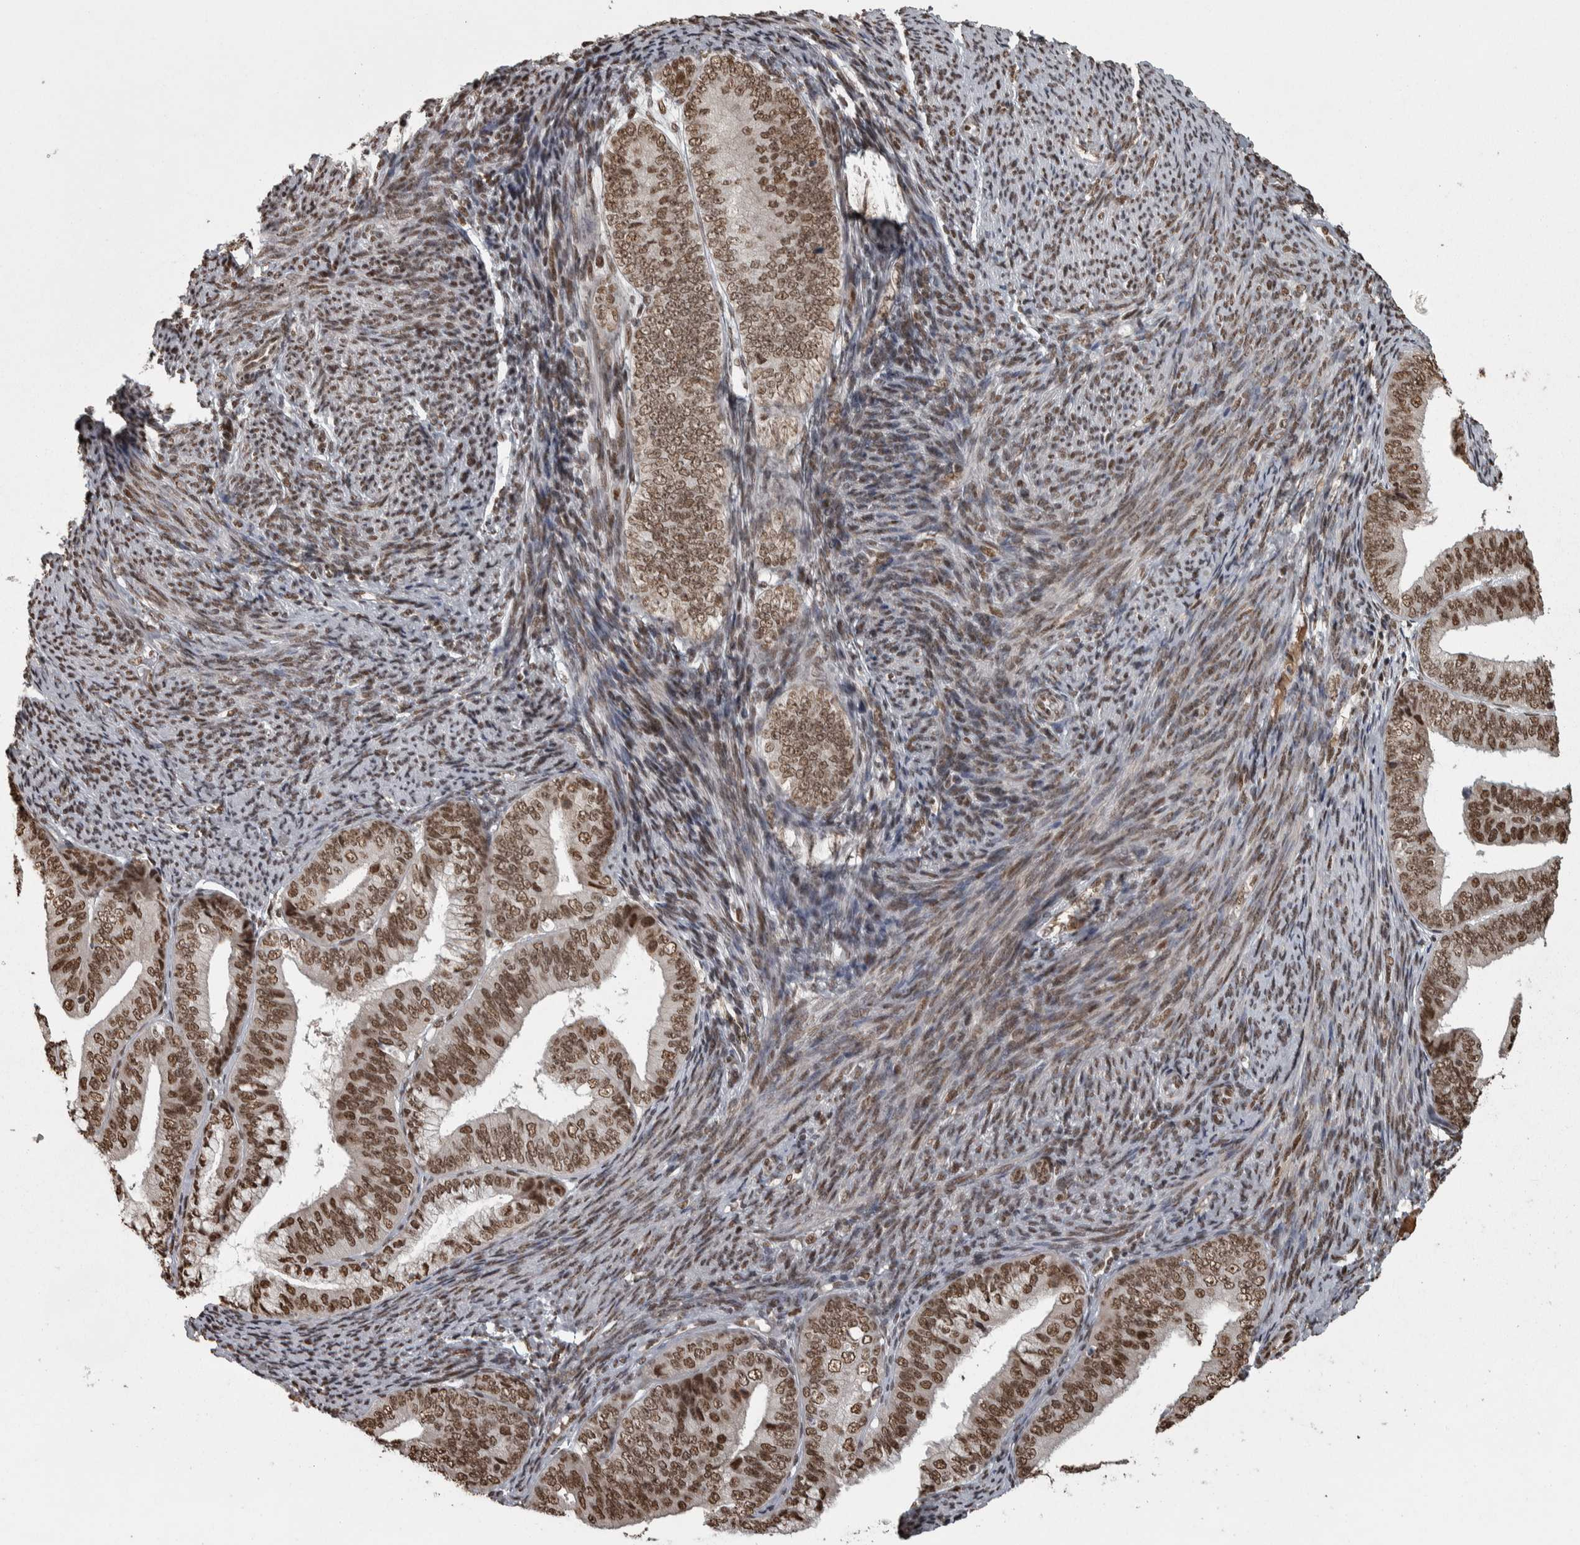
{"staining": {"intensity": "strong", "quantity": "25%-75%", "location": "nuclear"}, "tissue": "endometrial cancer", "cell_type": "Tumor cells", "image_type": "cancer", "snomed": [{"axis": "morphology", "description": "Adenocarcinoma, NOS"}, {"axis": "topography", "description": "Endometrium"}], "caption": "An image of endometrial adenocarcinoma stained for a protein shows strong nuclear brown staining in tumor cells.", "gene": "ZFHX4", "patient": {"sex": "female", "age": 63}}